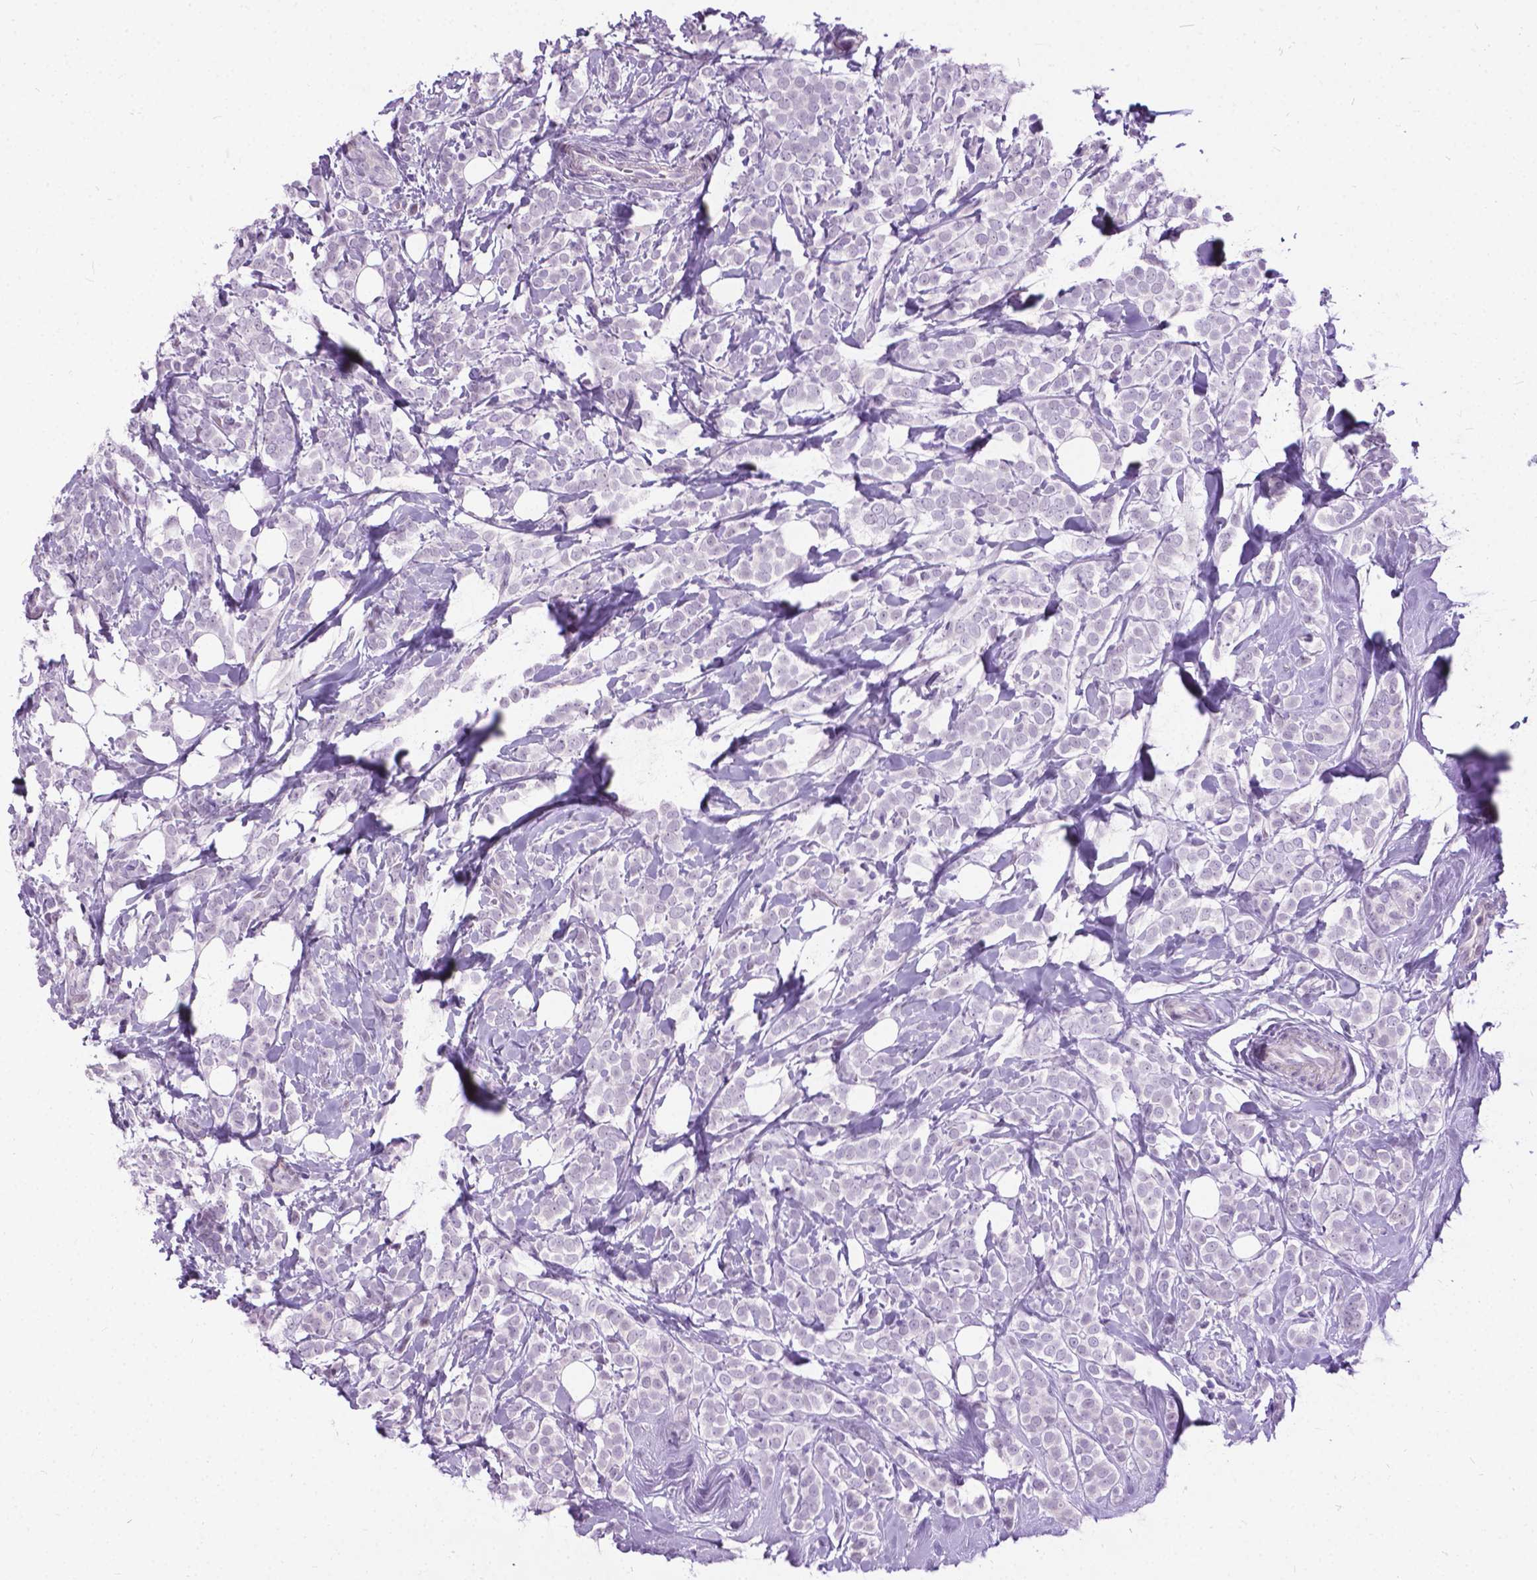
{"staining": {"intensity": "negative", "quantity": "none", "location": "none"}, "tissue": "breast cancer", "cell_type": "Tumor cells", "image_type": "cancer", "snomed": [{"axis": "morphology", "description": "Lobular carcinoma"}, {"axis": "topography", "description": "Breast"}], "caption": "A micrograph of lobular carcinoma (breast) stained for a protein shows no brown staining in tumor cells.", "gene": "PROB1", "patient": {"sex": "female", "age": 49}}